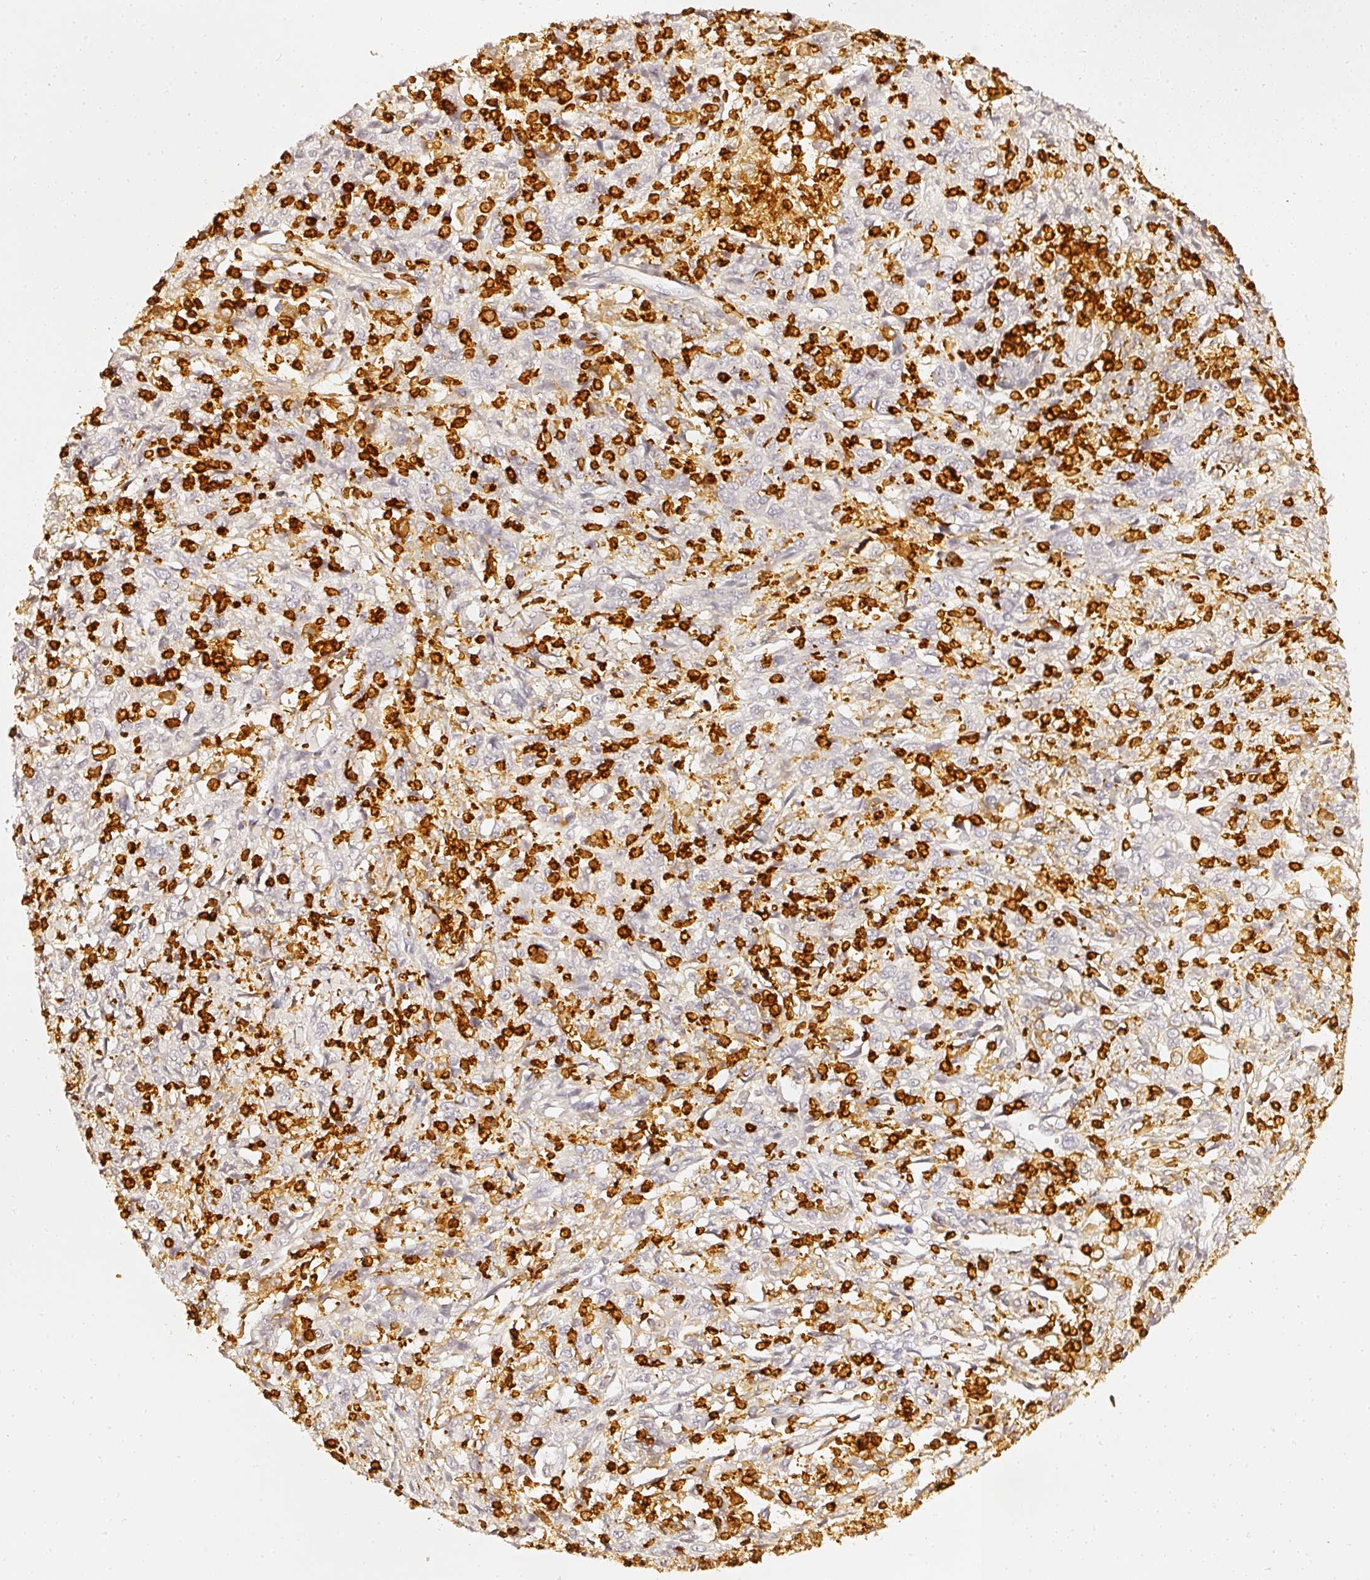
{"staining": {"intensity": "negative", "quantity": "none", "location": "none"}, "tissue": "cervical cancer", "cell_type": "Tumor cells", "image_type": "cancer", "snomed": [{"axis": "morphology", "description": "Squamous cell carcinoma, NOS"}, {"axis": "topography", "description": "Cervix"}], "caption": "A histopathology image of human cervical cancer (squamous cell carcinoma) is negative for staining in tumor cells.", "gene": "EVL", "patient": {"sex": "female", "age": 46}}